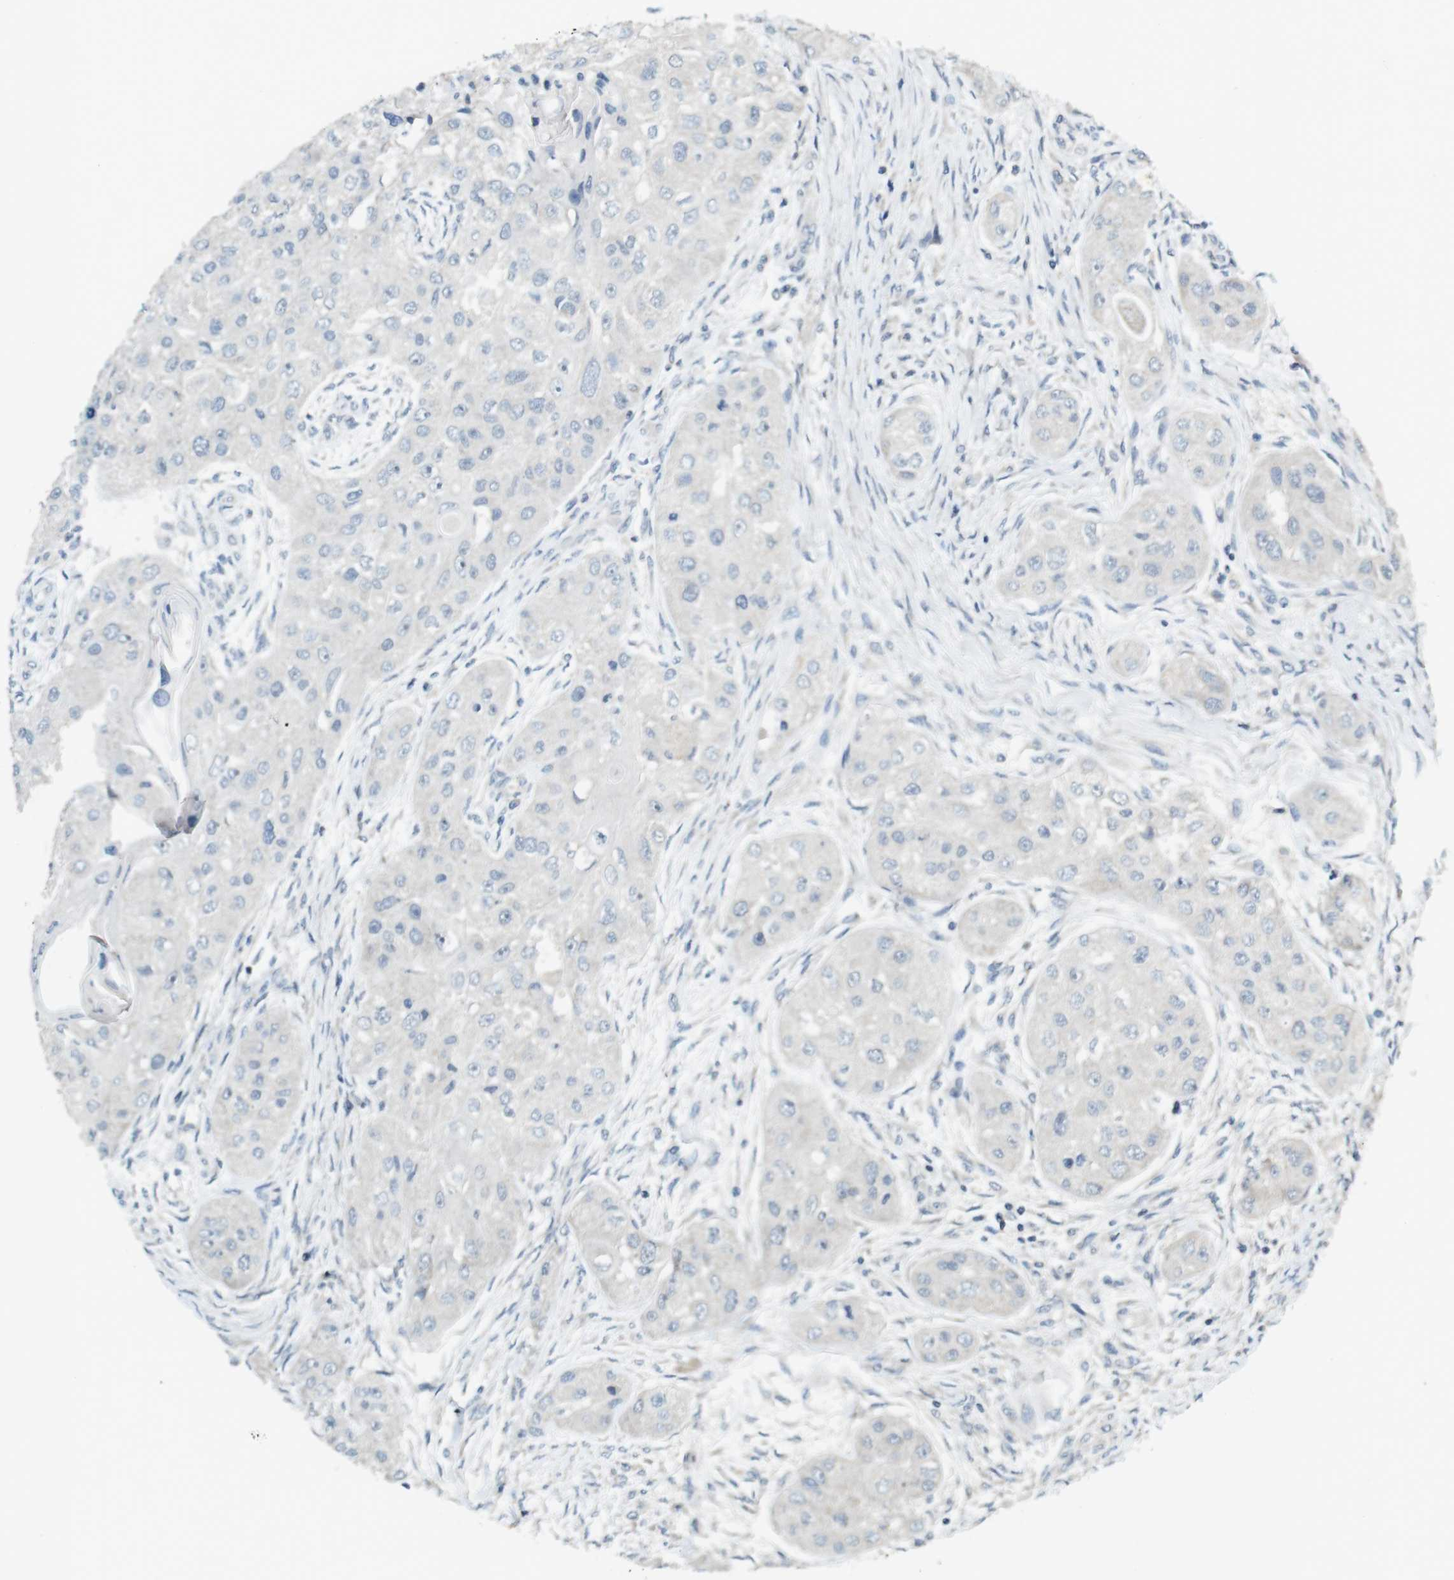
{"staining": {"intensity": "negative", "quantity": "none", "location": "none"}, "tissue": "head and neck cancer", "cell_type": "Tumor cells", "image_type": "cancer", "snomed": [{"axis": "morphology", "description": "Normal tissue, NOS"}, {"axis": "morphology", "description": "Squamous cell carcinoma, NOS"}, {"axis": "topography", "description": "Skeletal muscle"}, {"axis": "topography", "description": "Head-Neck"}], "caption": "Human squamous cell carcinoma (head and neck) stained for a protein using IHC reveals no positivity in tumor cells.", "gene": "MUC5B", "patient": {"sex": "male", "age": 51}}